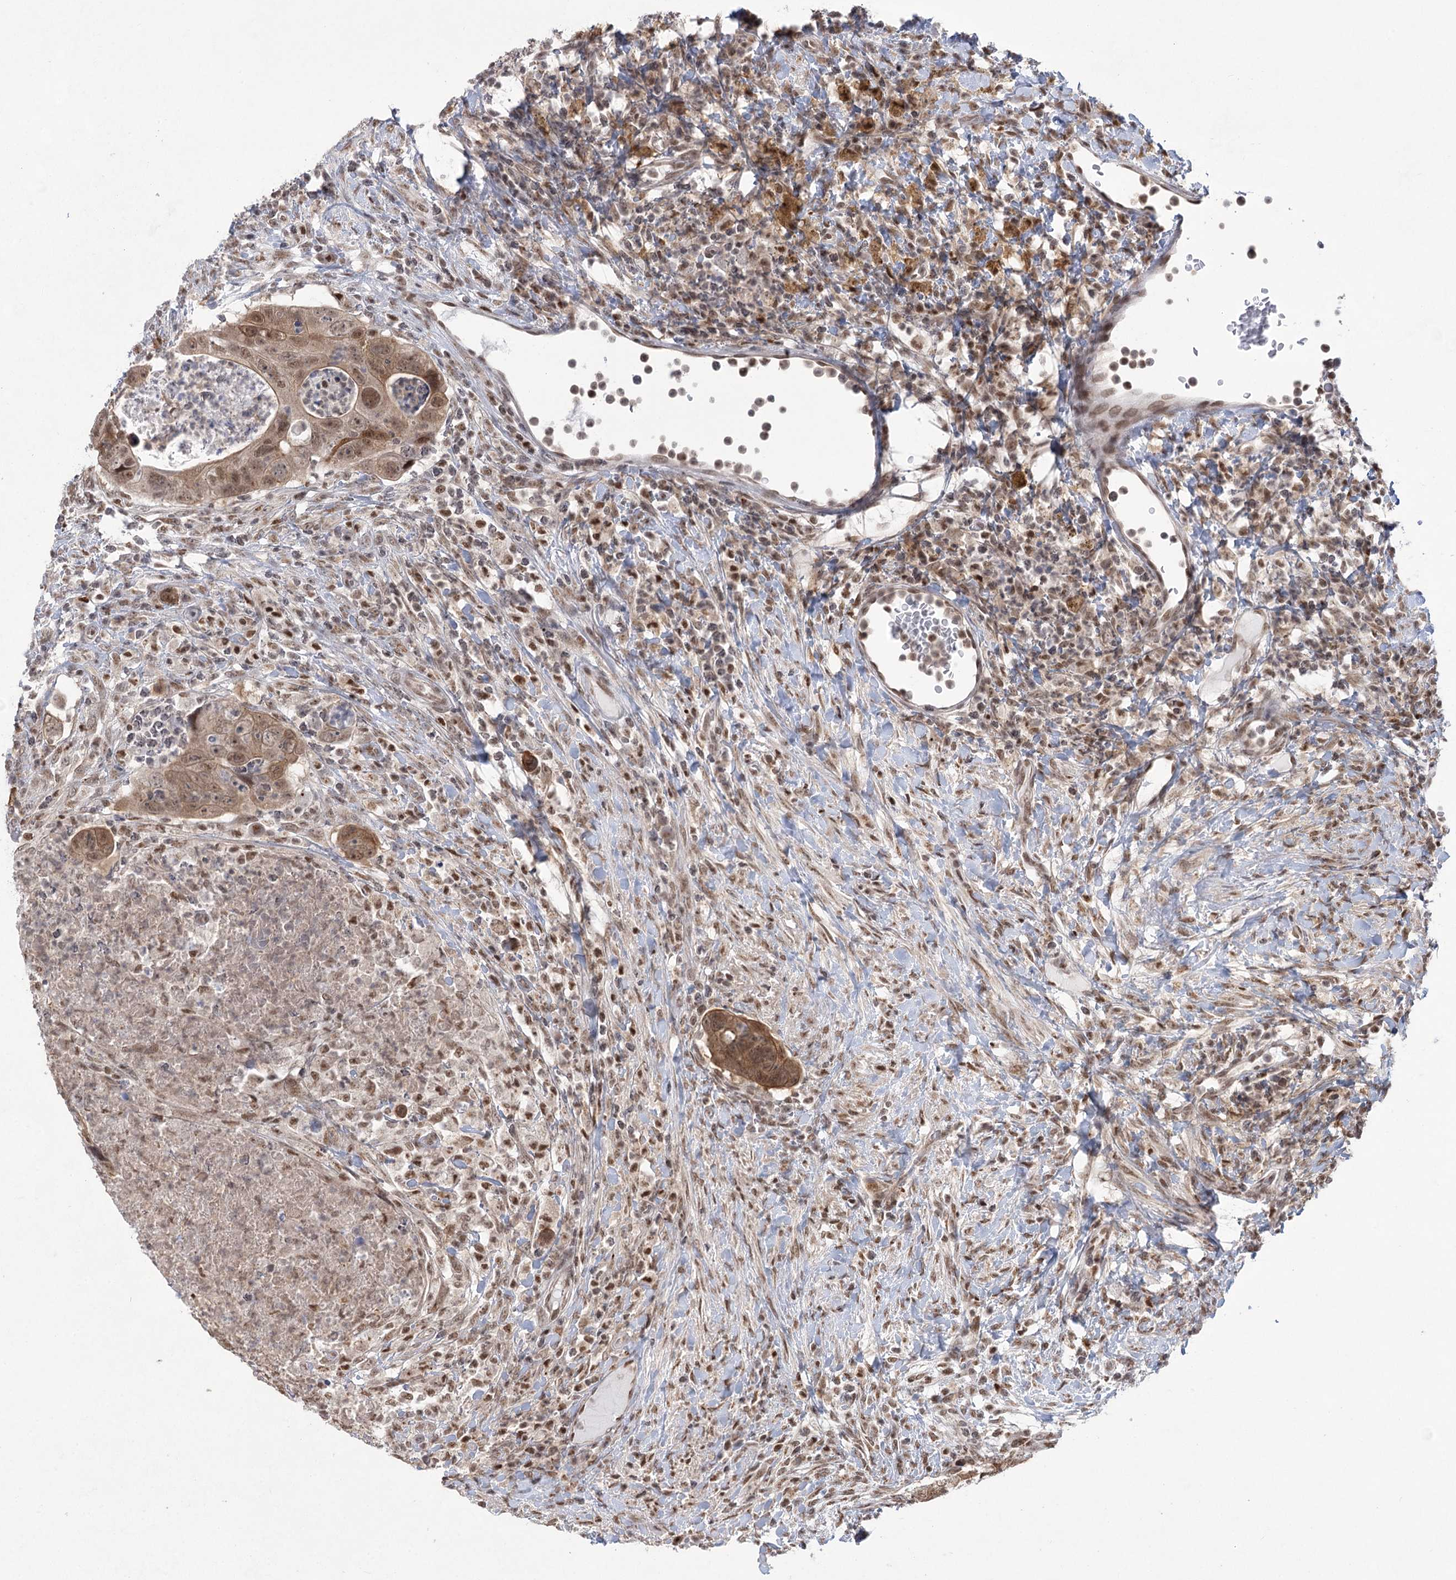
{"staining": {"intensity": "moderate", "quantity": ">75%", "location": "cytoplasmic/membranous,nuclear"}, "tissue": "colorectal cancer", "cell_type": "Tumor cells", "image_type": "cancer", "snomed": [{"axis": "morphology", "description": "Adenocarcinoma, NOS"}, {"axis": "topography", "description": "Rectum"}], "caption": "Colorectal adenocarcinoma stained for a protein (brown) demonstrates moderate cytoplasmic/membranous and nuclear positive staining in approximately >75% of tumor cells.", "gene": "ZCCHC8", "patient": {"sex": "male", "age": 59}}